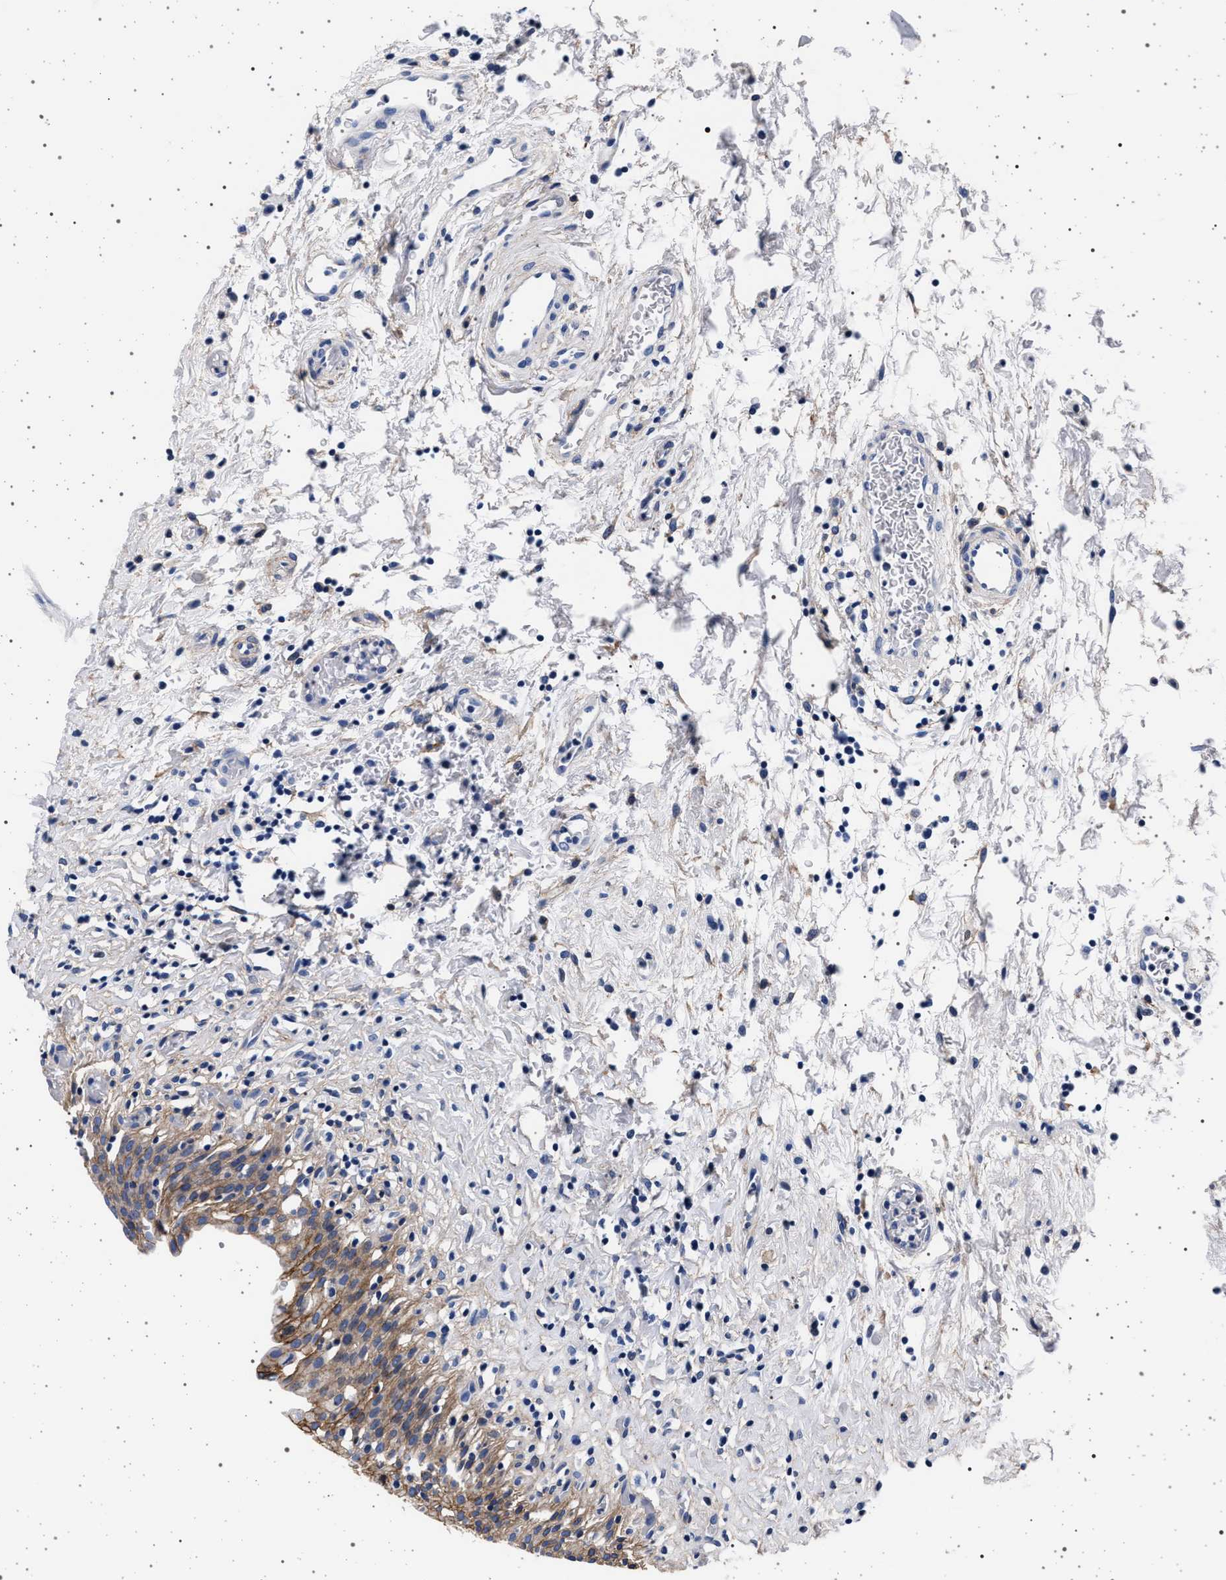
{"staining": {"intensity": "moderate", "quantity": ">75%", "location": "cytoplasmic/membranous"}, "tissue": "urinary bladder", "cell_type": "Urothelial cells", "image_type": "normal", "snomed": [{"axis": "morphology", "description": "Normal tissue, NOS"}, {"axis": "topography", "description": "Urinary bladder"}], "caption": "Urinary bladder stained for a protein shows moderate cytoplasmic/membranous positivity in urothelial cells. The protein is shown in brown color, while the nuclei are stained blue.", "gene": "SLC9A1", "patient": {"sex": "male", "age": 51}}